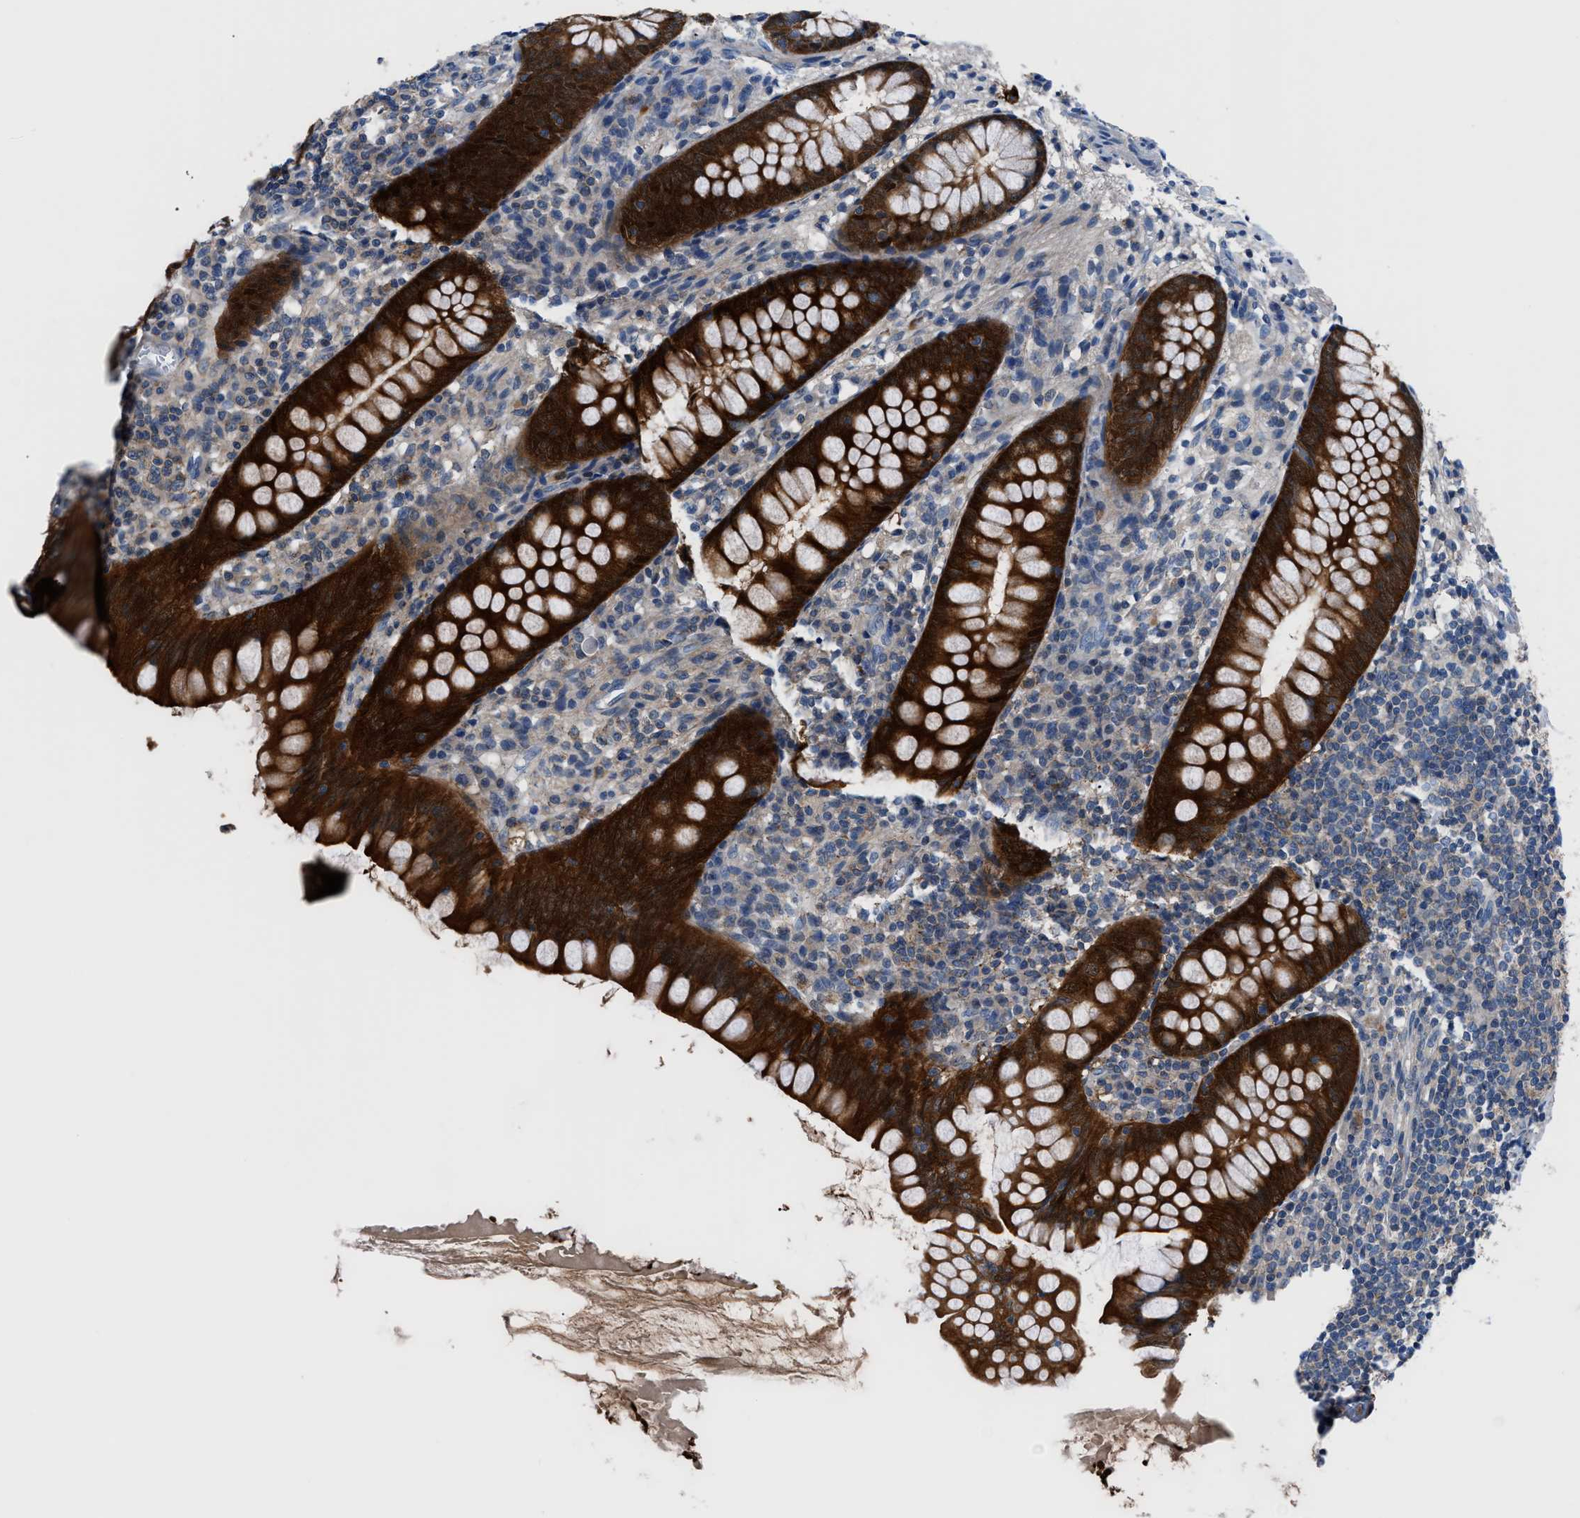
{"staining": {"intensity": "strong", "quantity": ">75%", "location": "cytoplasmic/membranous,nuclear"}, "tissue": "appendix", "cell_type": "Glandular cells", "image_type": "normal", "snomed": [{"axis": "morphology", "description": "Normal tissue, NOS"}, {"axis": "topography", "description": "Appendix"}], "caption": "IHC (DAB (3,3'-diaminobenzidine)) staining of unremarkable human appendix reveals strong cytoplasmic/membranous,nuclear protein positivity in approximately >75% of glandular cells.", "gene": "TMEM45B", "patient": {"sex": "female", "age": 77}}